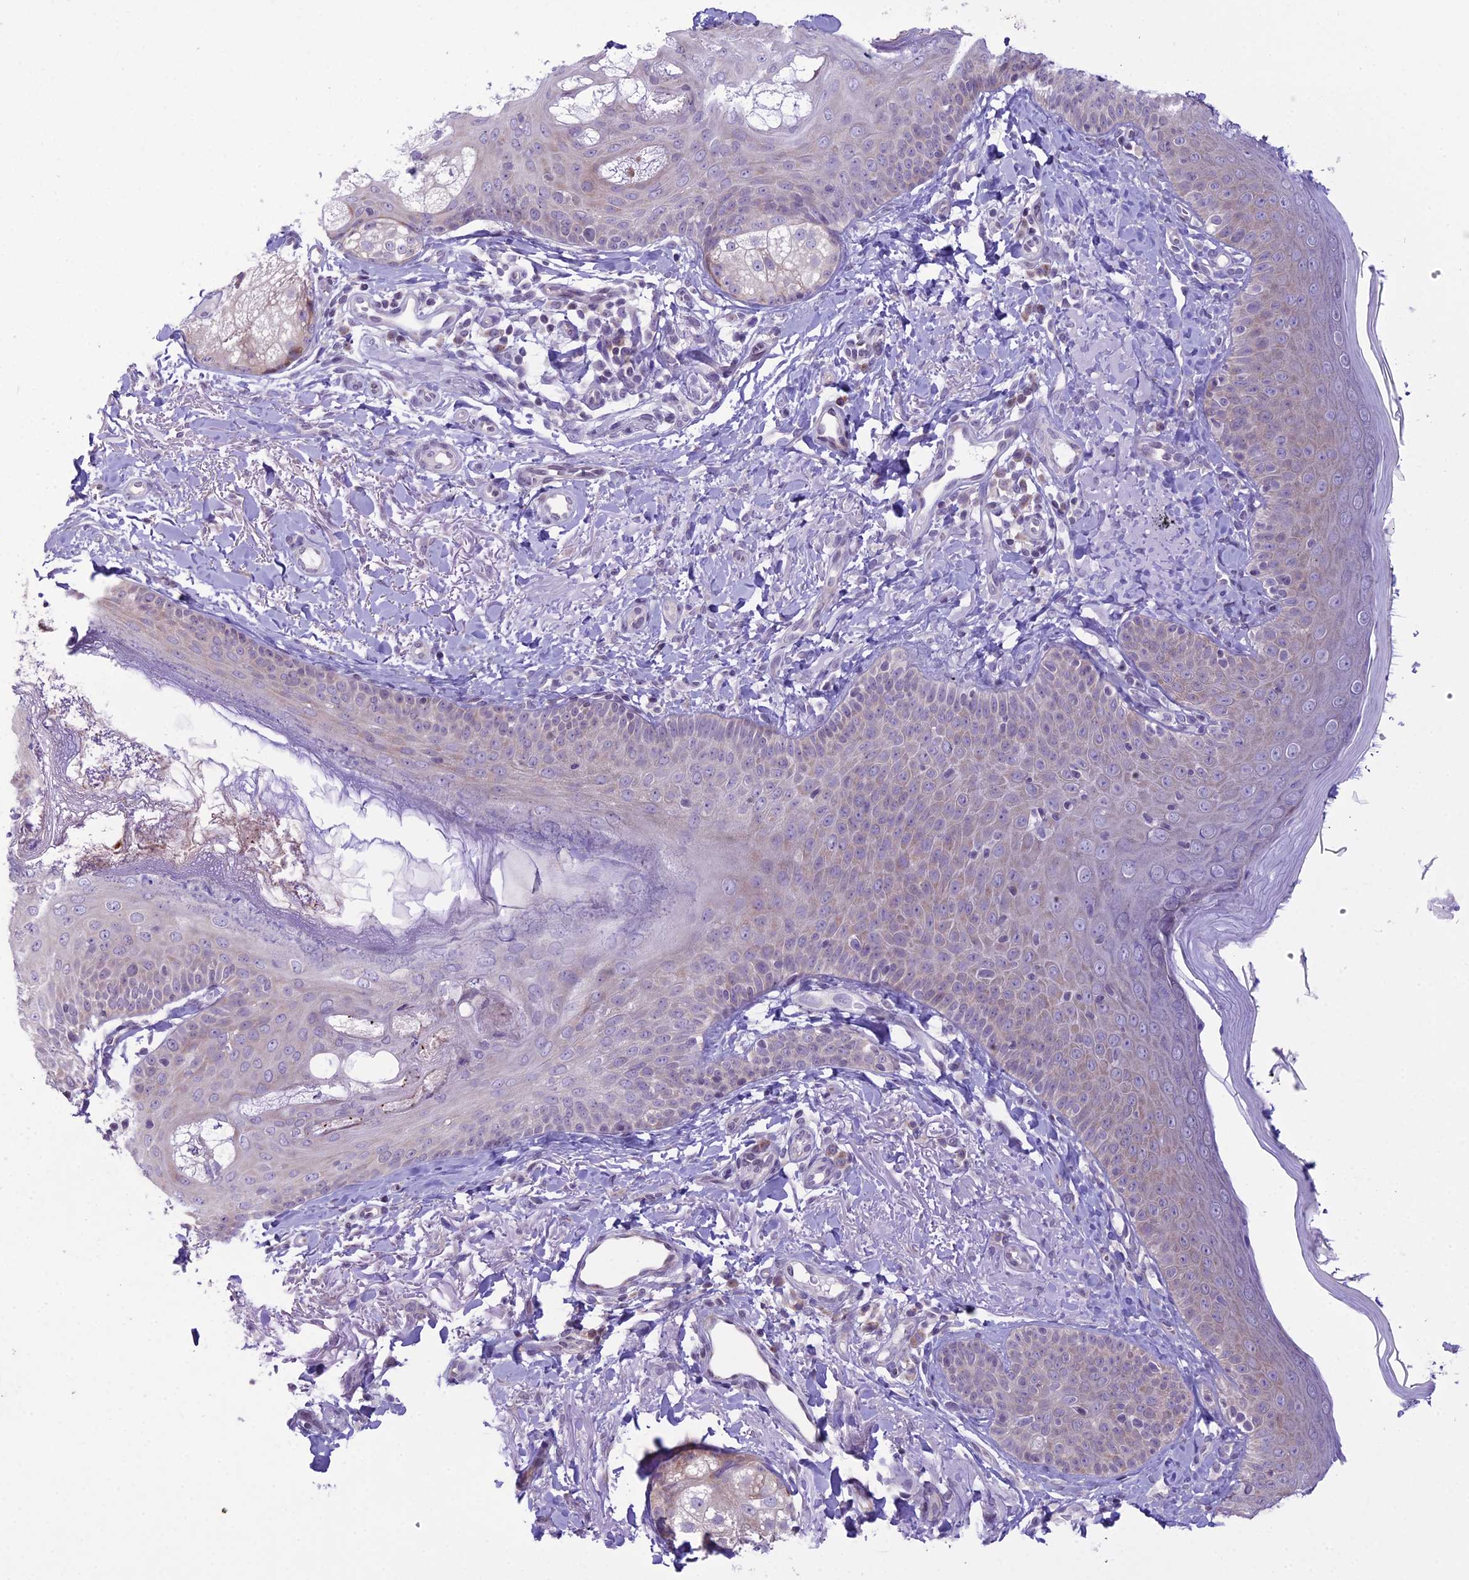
{"staining": {"intensity": "negative", "quantity": "none", "location": "none"}, "tissue": "skin", "cell_type": "Fibroblasts", "image_type": "normal", "snomed": [{"axis": "morphology", "description": "Normal tissue, NOS"}, {"axis": "topography", "description": "Skin"}], "caption": "This is a image of immunohistochemistry staining of unremarkable skin, which shows no positivity in fibroblasts. The staining was performed using DAB (3,3'-diaminobenzidine) to visualize the protein expression in brown, while the nuclei were stained in blue with hematoxylin (Magnification: 20x).", "gene": "RPS26", "patient": {"sex": "male", "age": 57}}